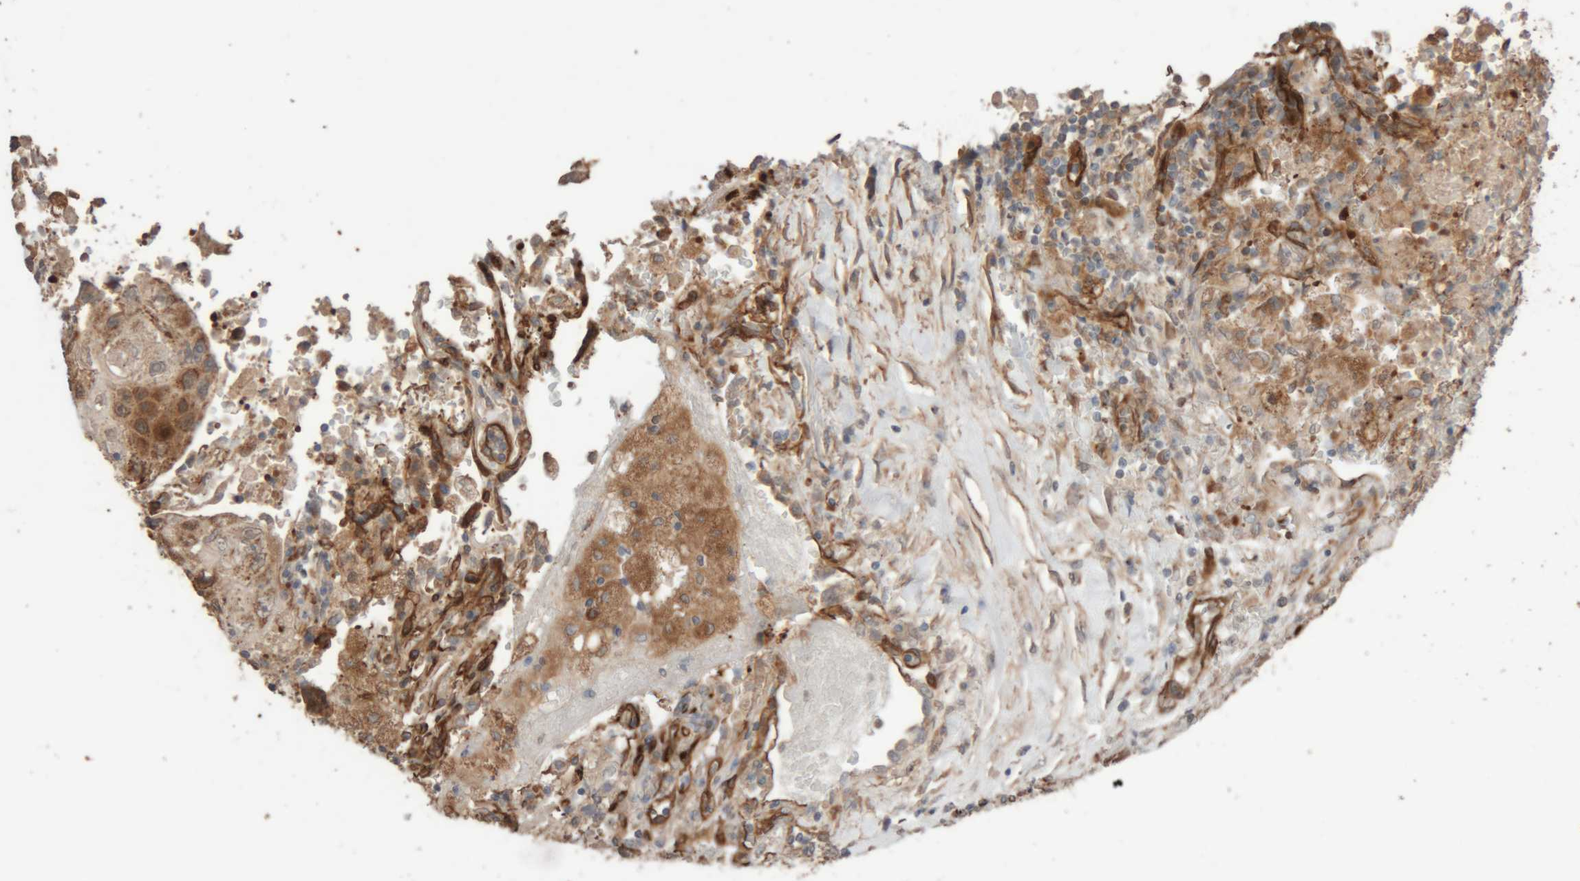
{"staining": {"intensity": "moderate", "quantity": ">75%", "location": "cytoplasmic/membranous"}, "tissue": "lung cancer", "cell_type": "Tumor cells", "image_type": "cancer", "snomed": [{"axis": "morphology", "description": "Squamous cell carcinoma, NOS"}, {"axis": "topography", "description": "Lung"}], "caption": "Immunohistochemistry (IHC) staining of lung cancer, which exhibits medium levels of moderate cytoplasmic/membranous staining in about >75% of tumor cells indicating moderate cytoplasmic/membranous protein expression. The staining was performed using DAB (3,3'-diaminobenzidine) (brown) for protein detection and nuclei were counterstained in hematoxylin (blue).", "gene": "RAB32", "patient": {"sex": "male", "age": 61}}